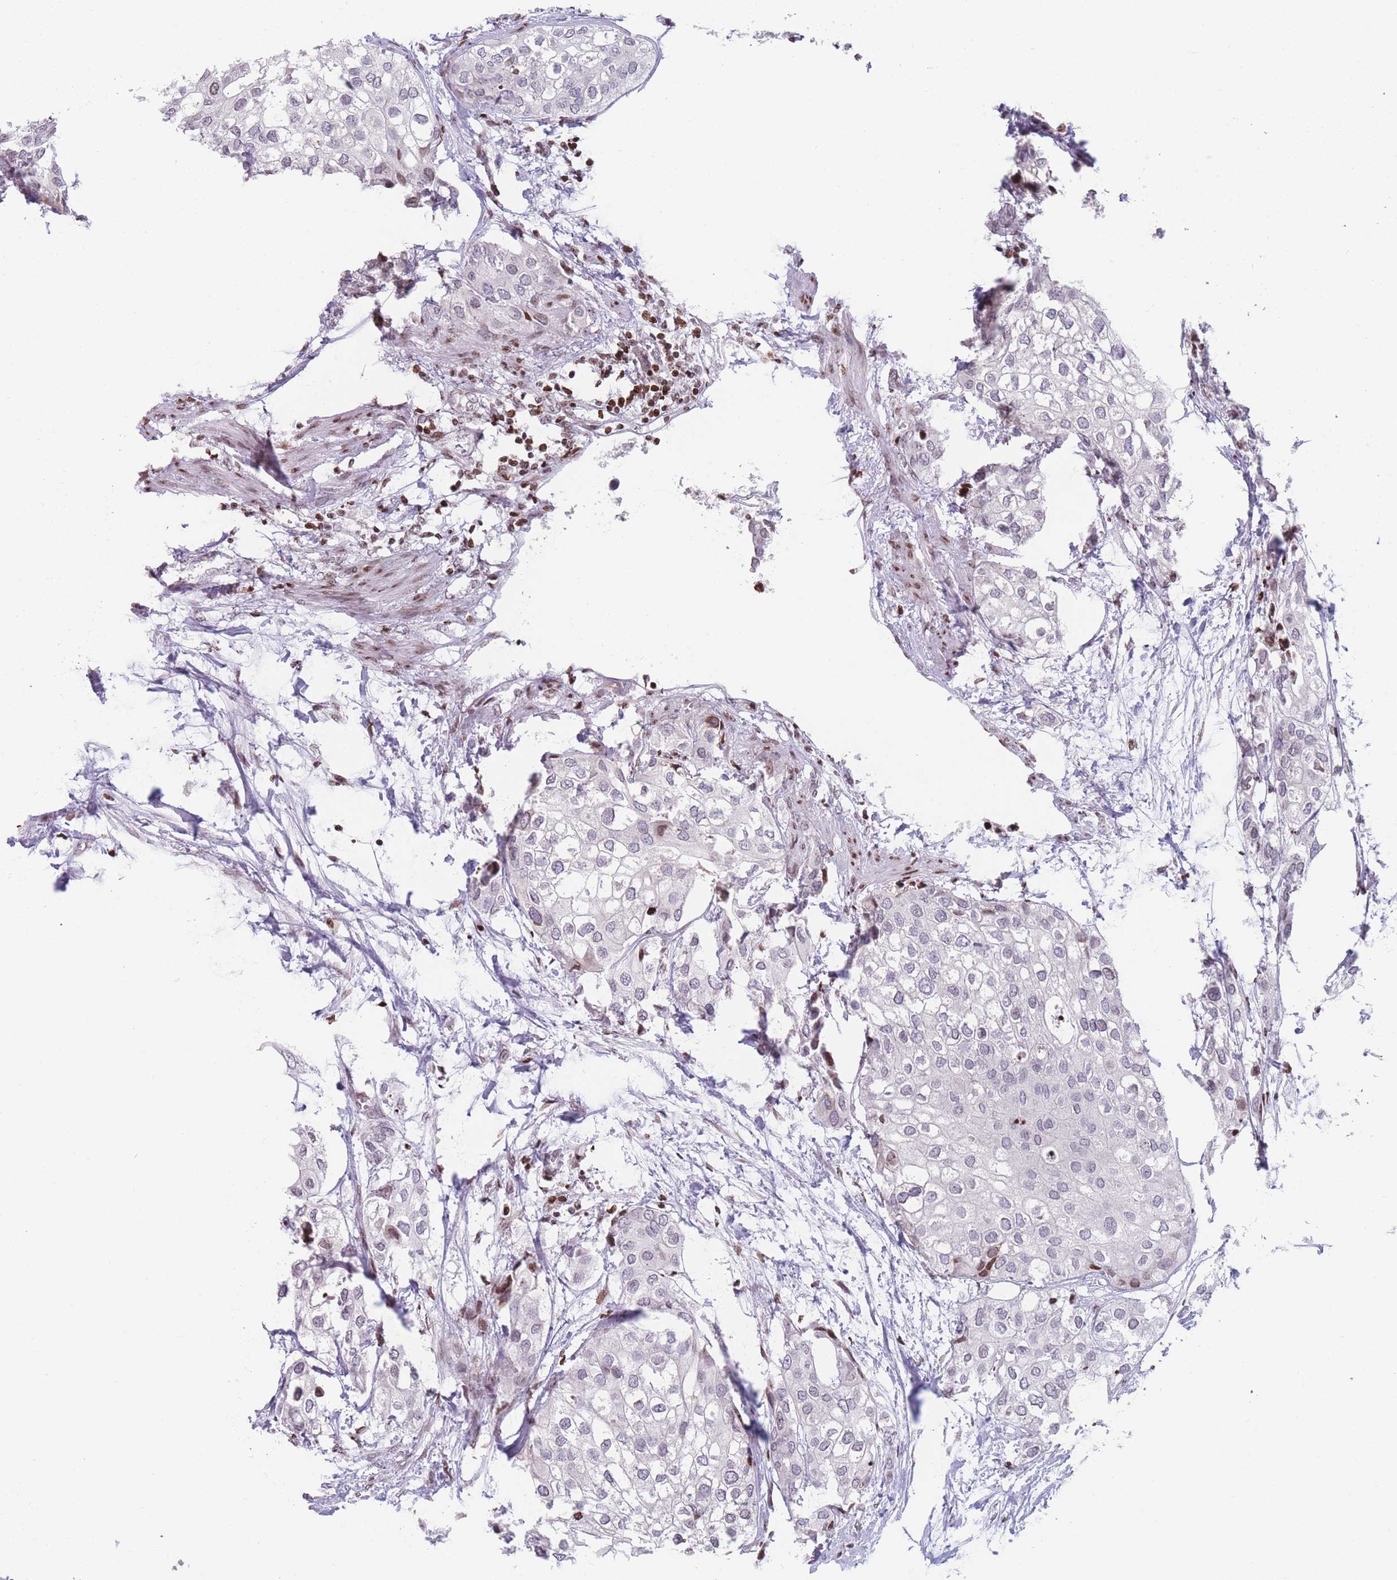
{"staining": {"intensity": "weak", "quantity": "<25%", "location": "nuclear"}, "tissue": "urothelial cancer", "cell_type": "Tumor cells", "image_type": "cancer", "snomed": [{"axis": "morphology", "description": "Urothelial carcinoma, High grade"}, {"axis": "topography", "description": "Urinary bladder"}], "caption": "High power microscopy image of an IHC photomicrograph of urothelial carcinoma (high-grade), revealing no significant staining in tumor cells.", "gene": "AK9", "patient": {"sex": "male", "age": 64}}